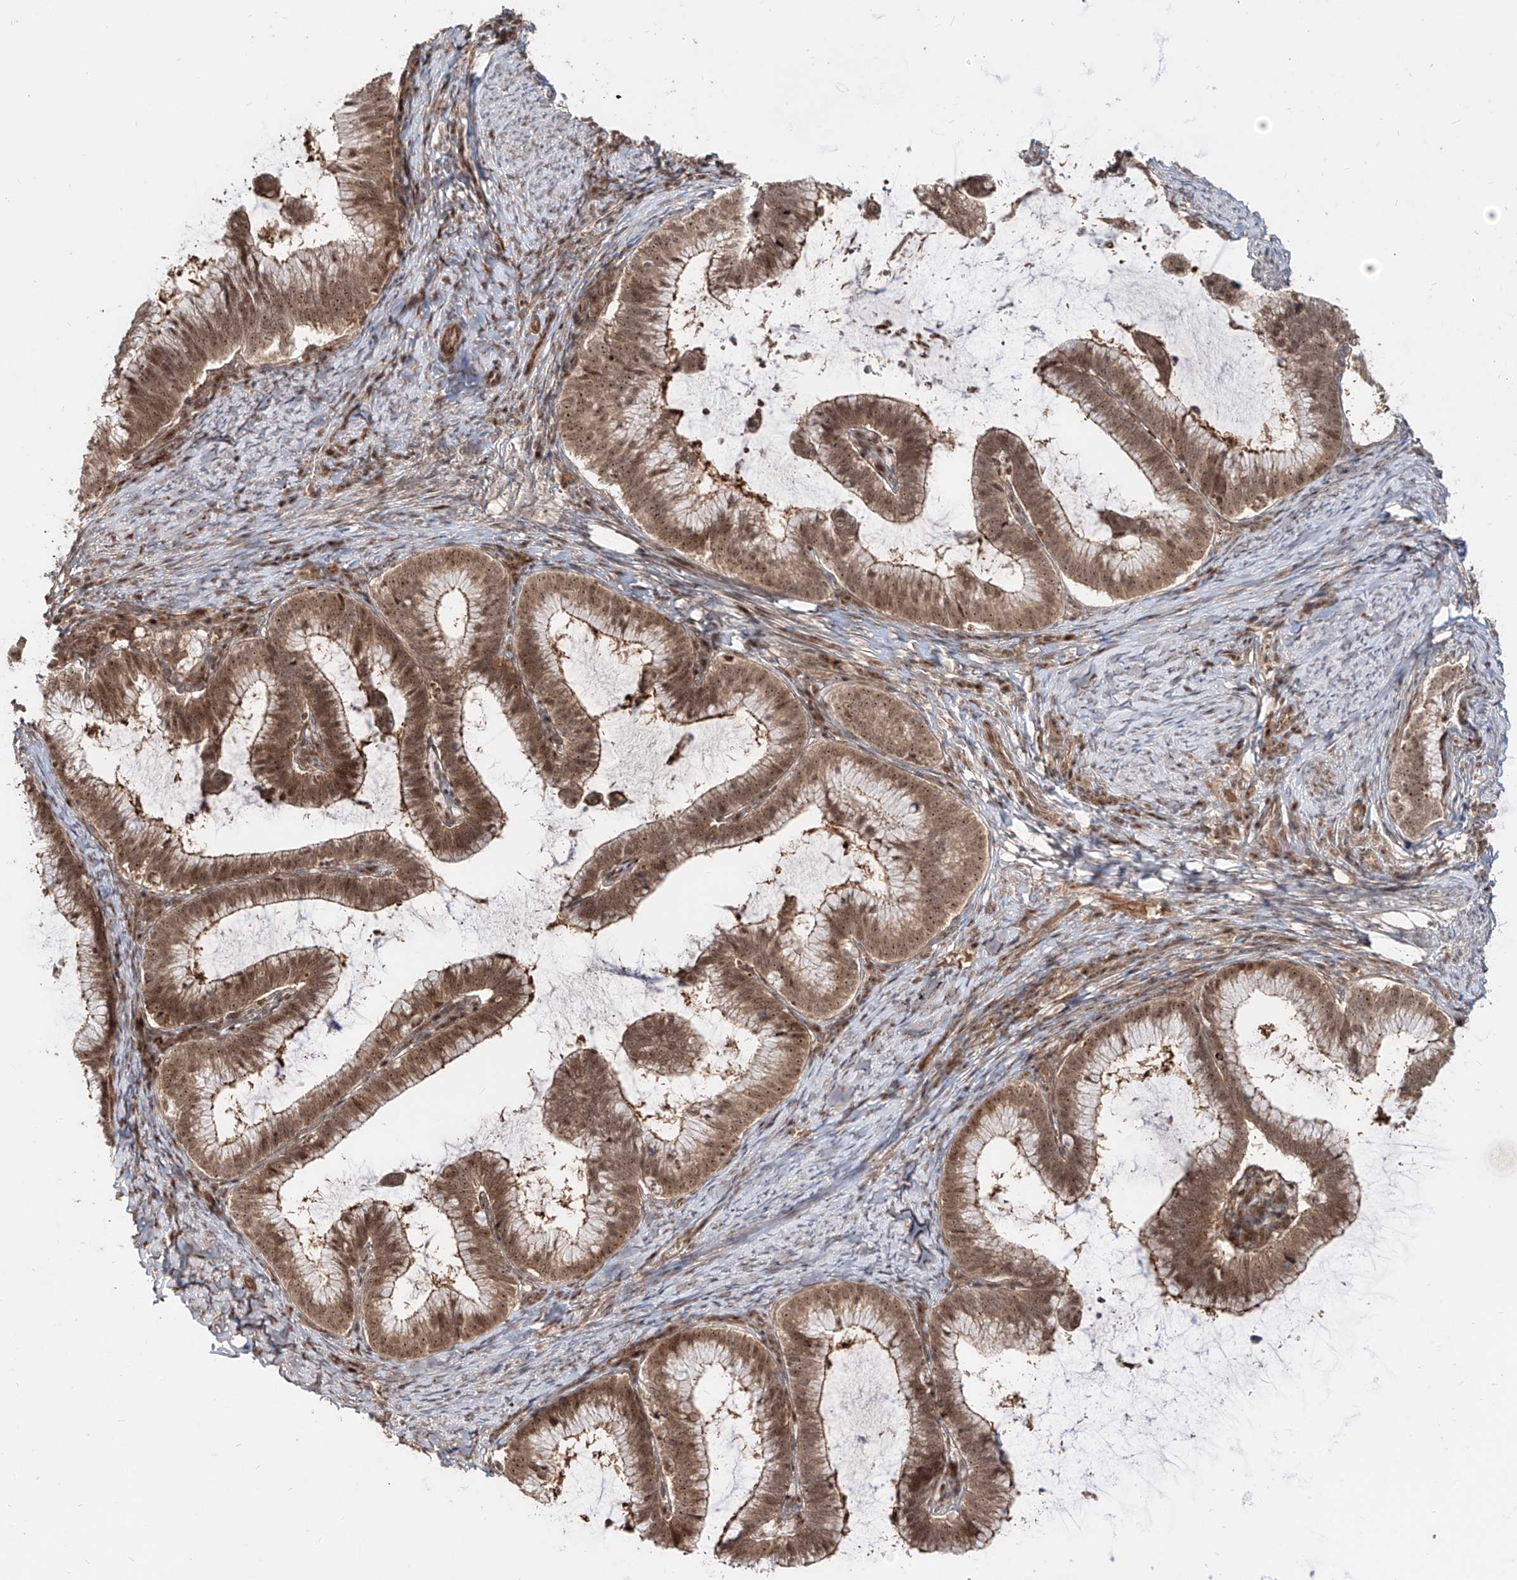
{"staining": {"intensity": "moderate", "quantity": ">75%", "location": "cytoplasmic/membranous,nuclear"}, "tissue": "cervical cancer", "cell_type": "Tumor cells", "image_type": "cancer", "snomed": [{"axis": "morphology", "description": "Adenocarcinoma, NOS"}, {"axis": "topography", "description": "Cervix"}], "caption": "Immunohistochemistry (IHC) of cervical cancer reveals medium levels of moderate cytoplasmic/membranous and nuclear staining in about >75% of tumor cells.", "gene": "ZNF710", "patient": {"sex": "female", "age": 36}}